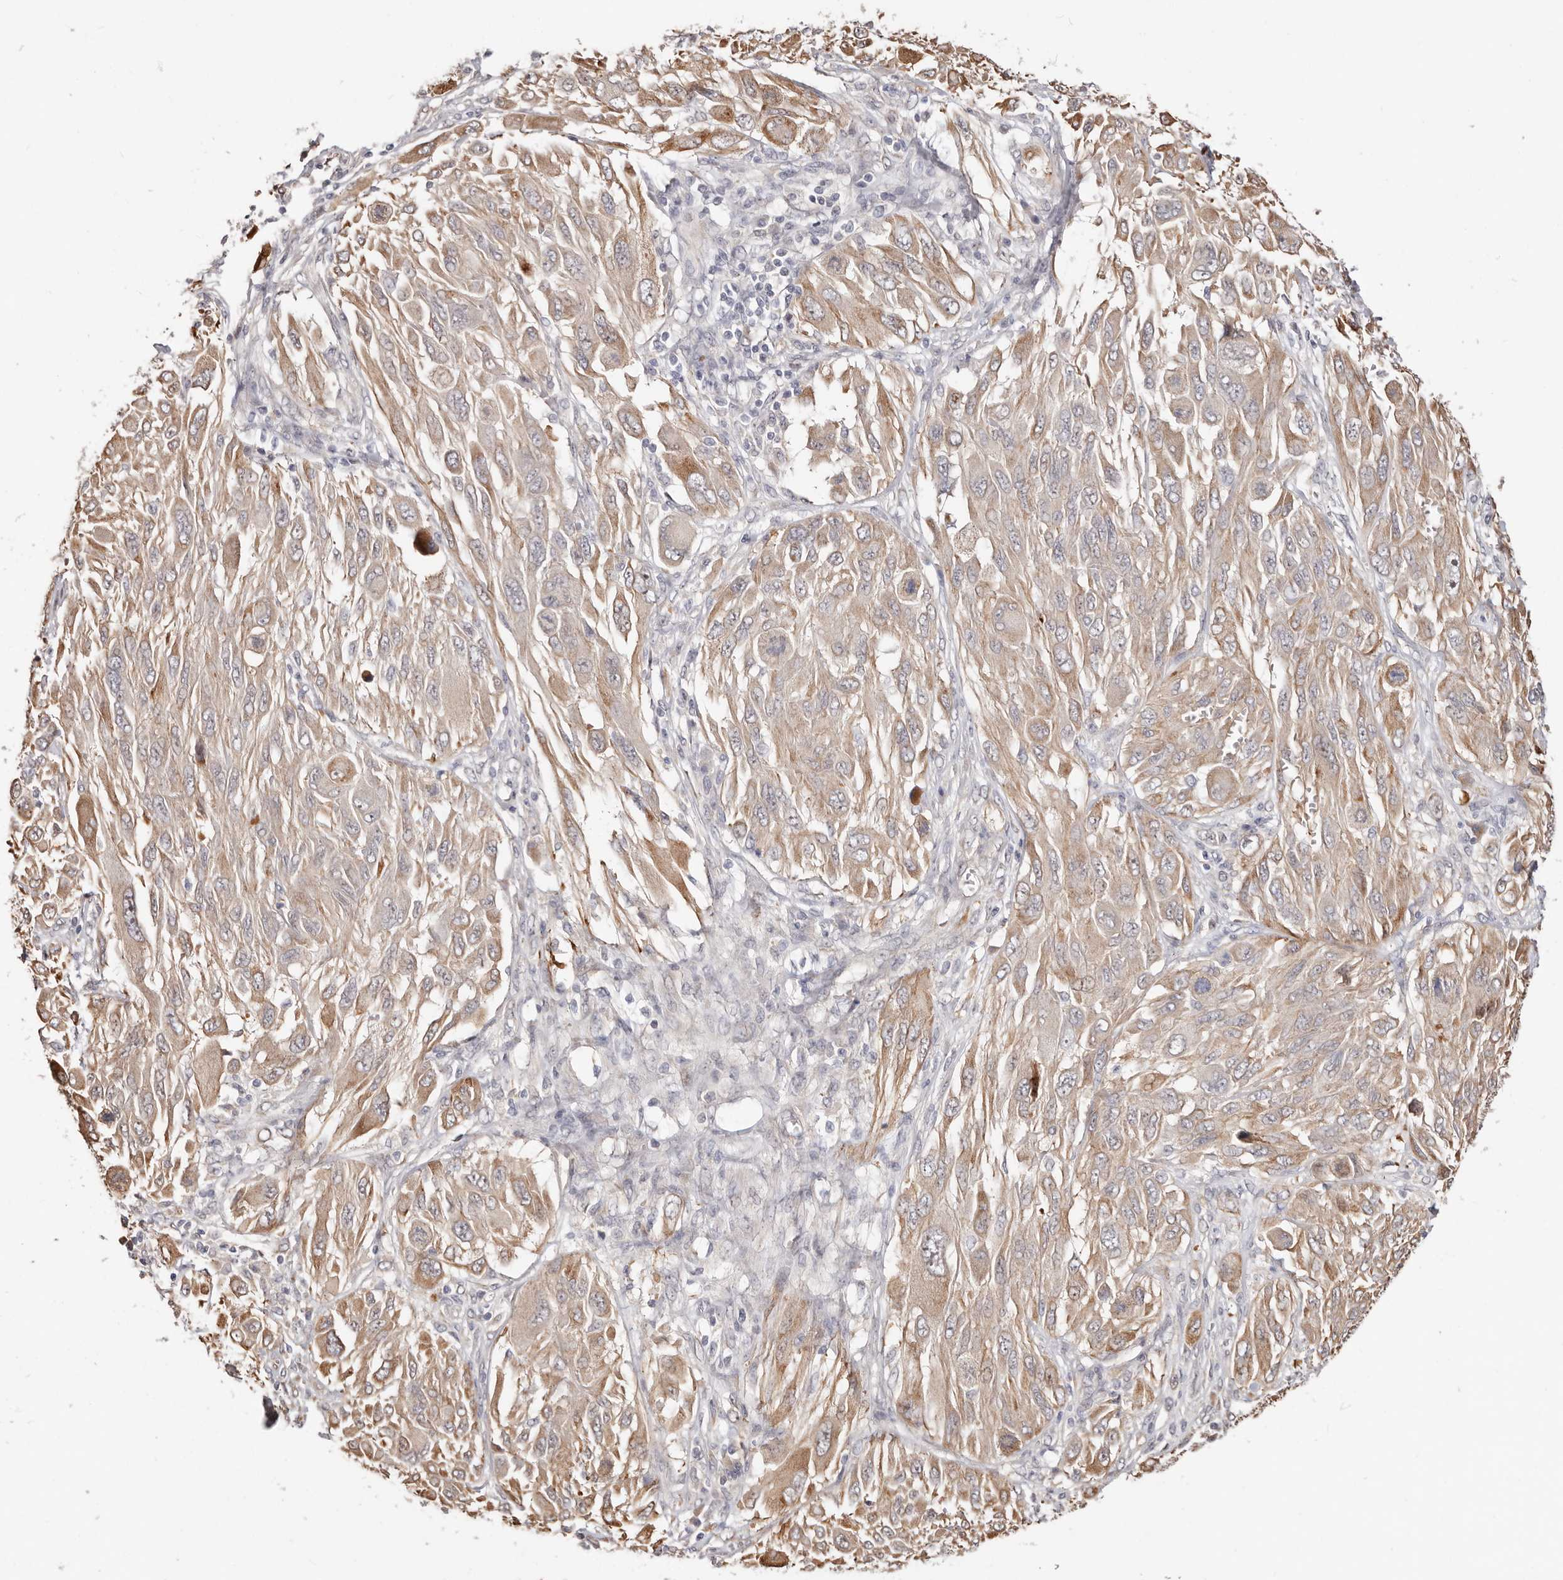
{"staining": {"intensity": "moderate", "quantity": ">75%", "location": "cytoplasmic/membranous"}, "tissue": "melanoma", "cell_type": "Tumor cells", "image_type": "cancer", "snomed": [{"axis": "morphology", "description": "Malignant melanoma, NOS"}, {"axis": "topography", "description": "Skin"}], "caption": "Immunohistochemistry (IHC) (DAB) staining of human malignant melanoma demonstrates moderate cytoplasmic/membranous protein expression in approximately >75% of tumor cells. (IHC, brightfield microscopy, high magnification).", "gene": "TRIP13", "patient": {"sex": "female", "age": 91}}